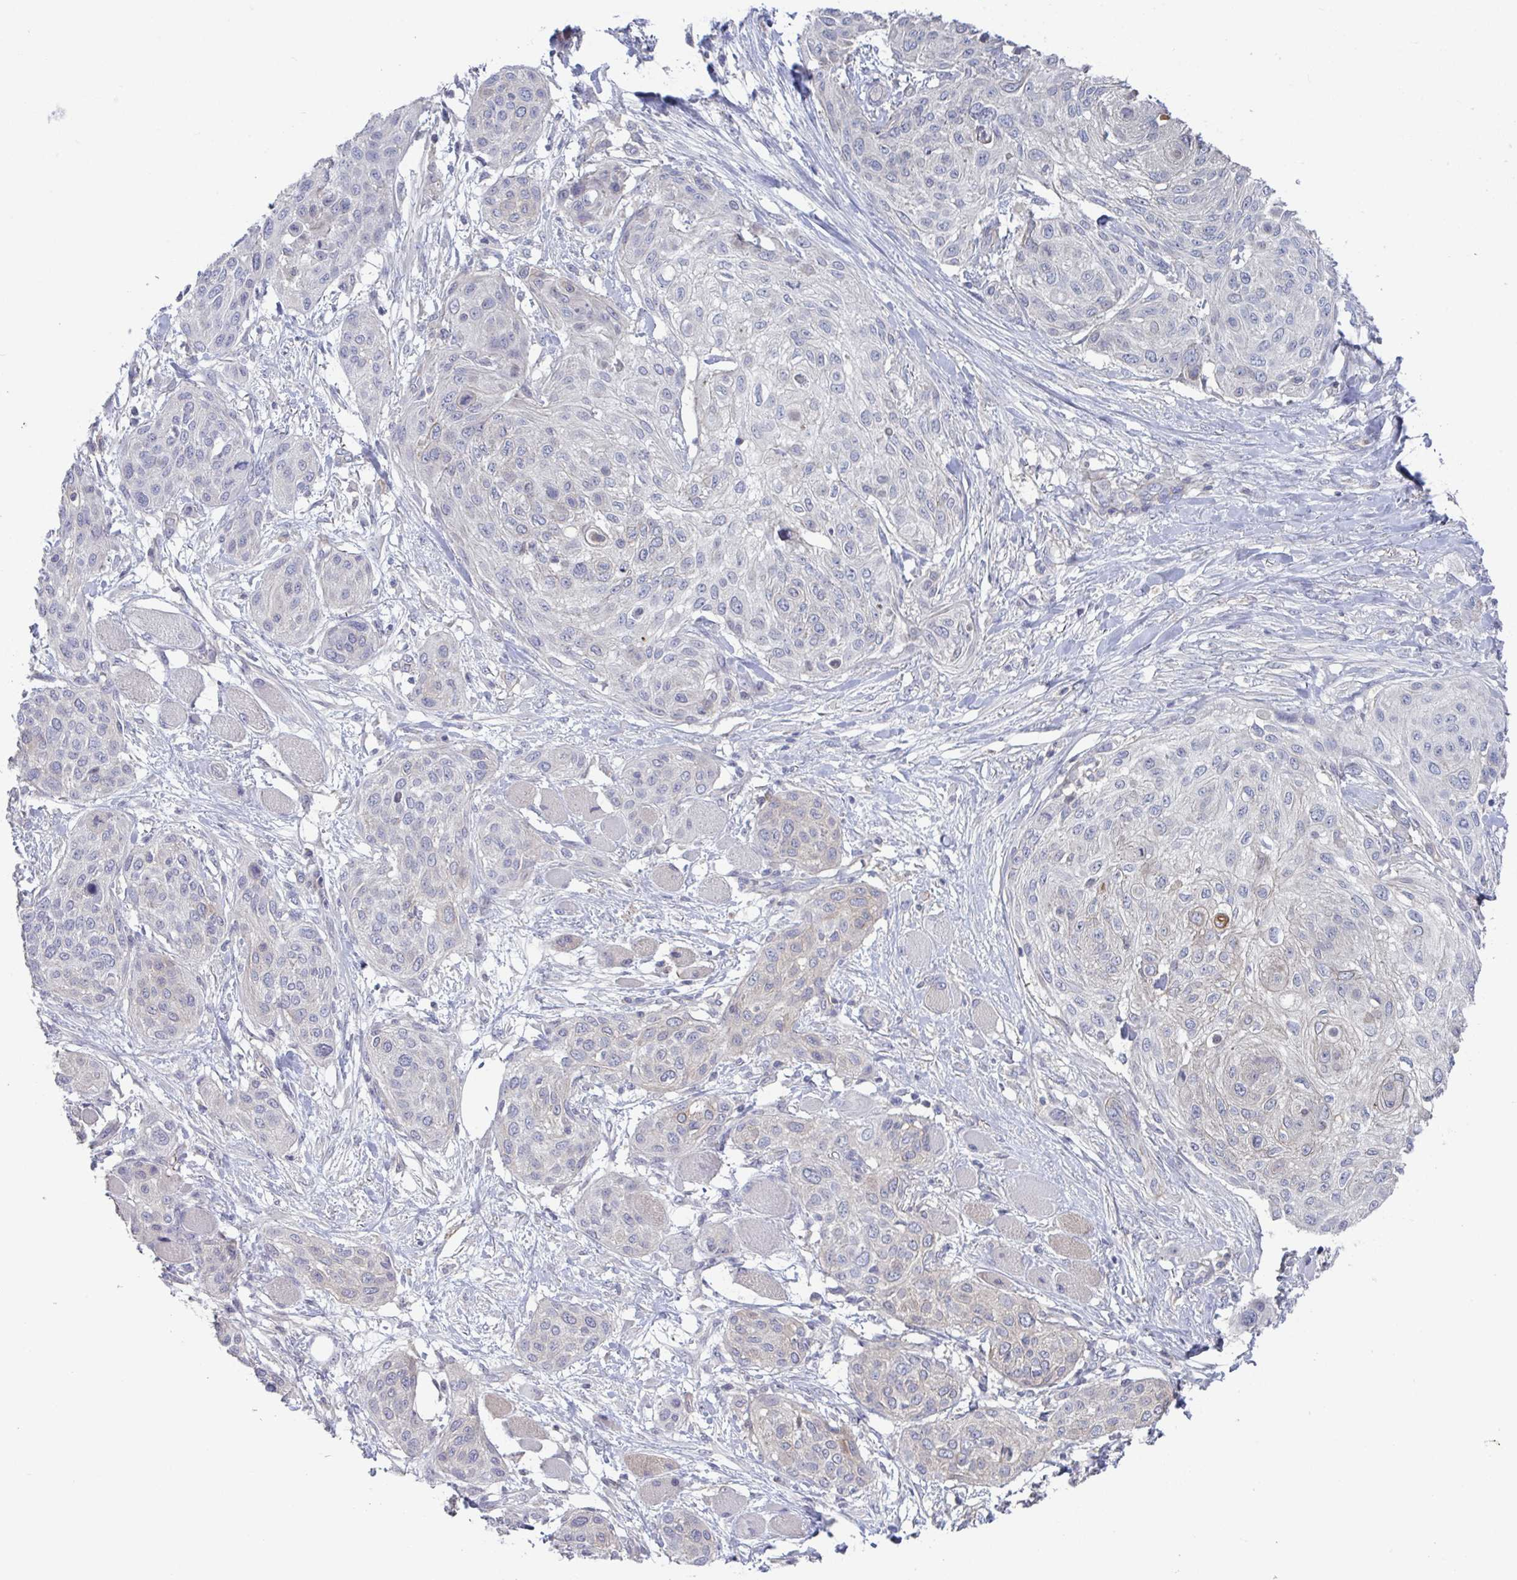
{"staining": {"intensity": "negative", "quantity": "none", "location": "none"}, "tissue": "skin cancer", "cell_type": "Tumor cells", "image_type": "cancer", "snomed": [{"axis": "morphology", "description": "Squamous cell carcinoma, NOS"}, {"axis": "topography", "description": "Skin"}], "caption": "Skin cancer (squamous cell carcinoma) was stained to show a protein in brown. There is no significant expression in tumor cells.", "gene": "STK26", "patient": {"sex": "female", "age": 87}}